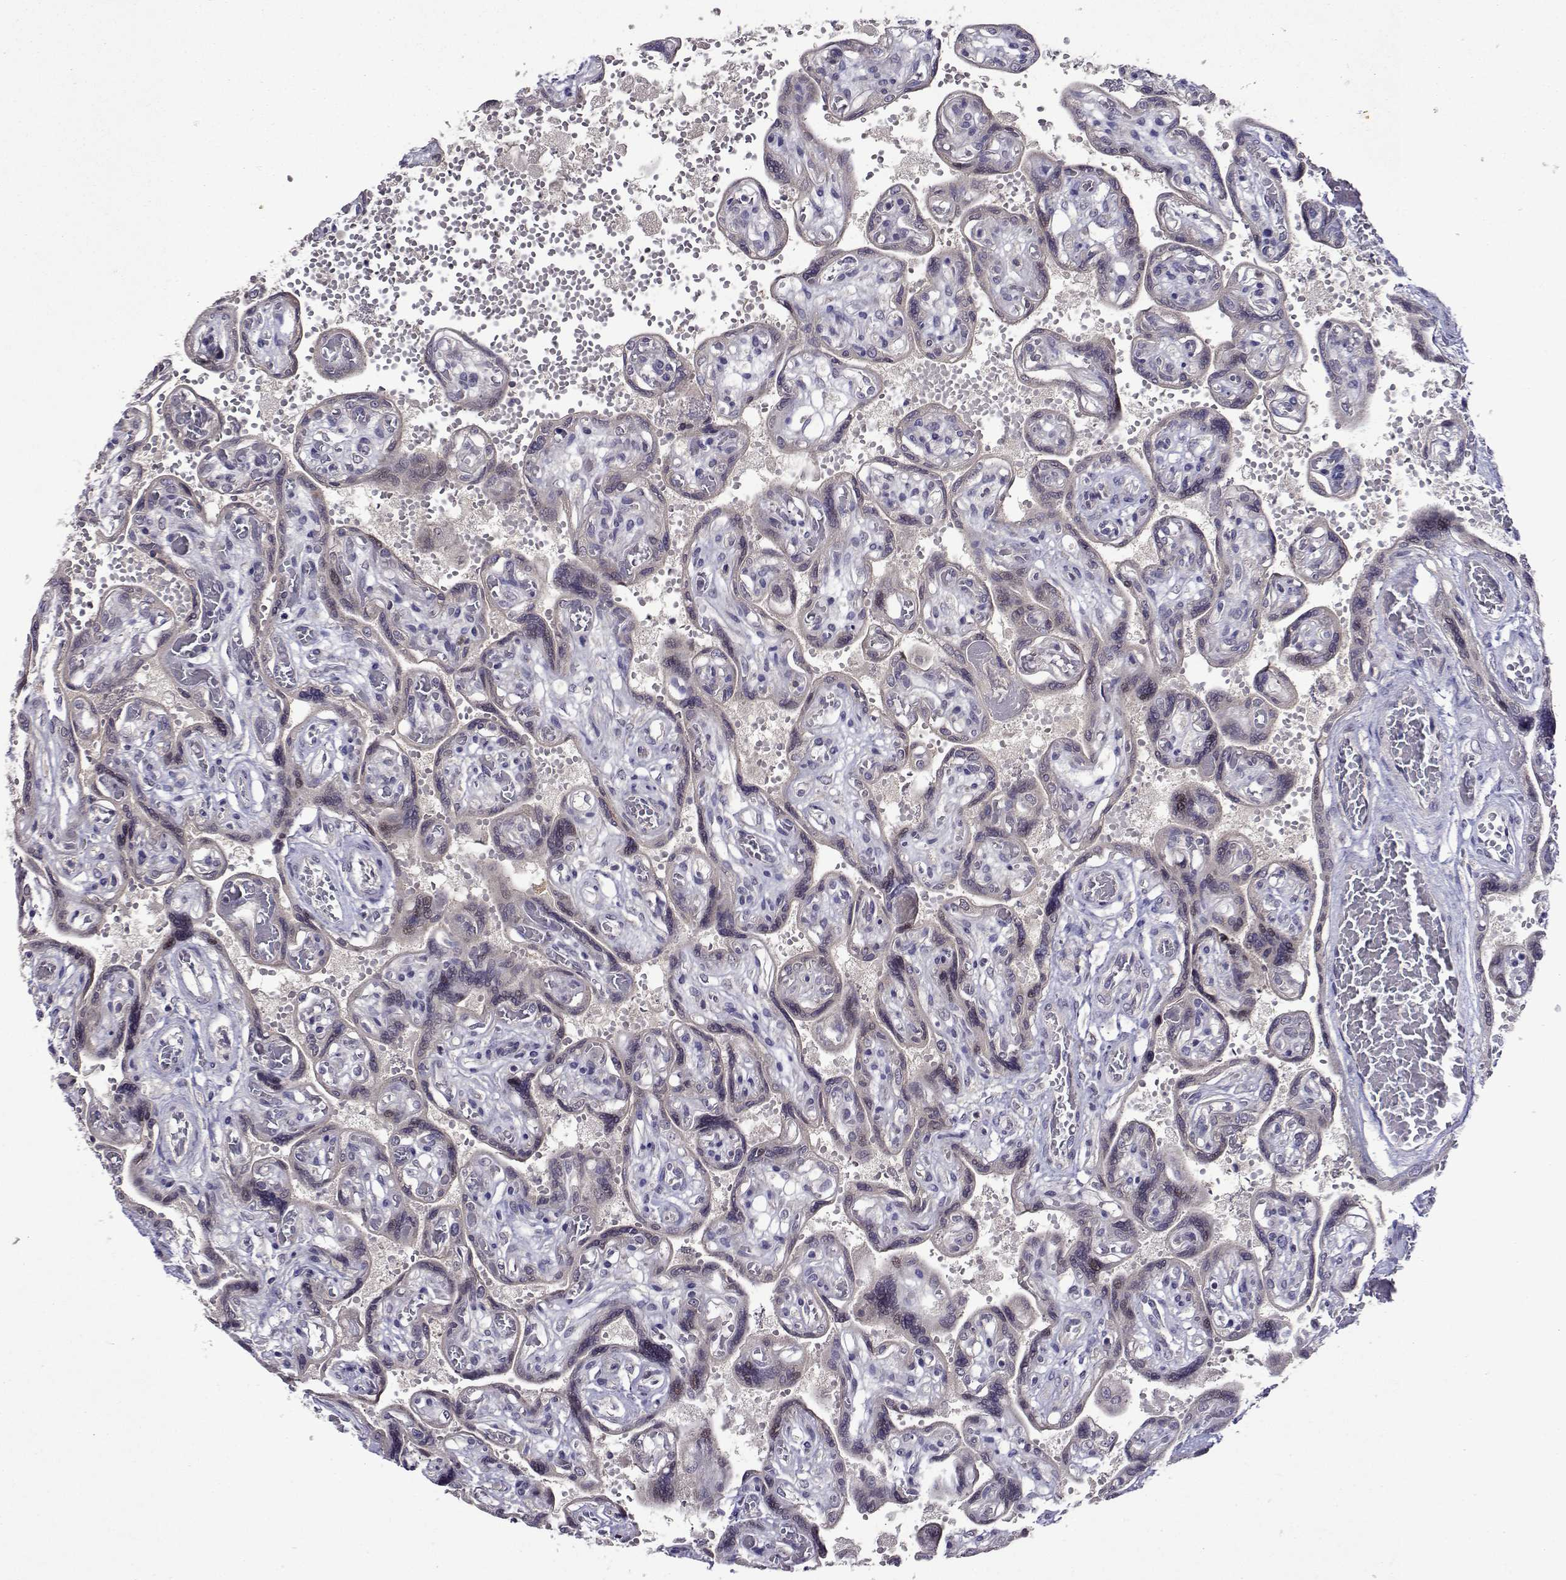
{"staining": {"intensity": "negative", "quantity": "none", "location": "none"}, "tissue": "placenta", "cell_type": "Decidual cells", "image_type": "normal", "snomed": [{"axis": "morphology", "description": "Normal tissue, NOS"}, {"axis": "topography", "description": "Placenta"}], "caption": "This is a histopathology image of immunohistochemistry (IHC) staining of unremarkable placenta, which shows no positivity in decidual cells.", "gene": "TARBP2", "patient": {"sex": "female", "age": 32}}